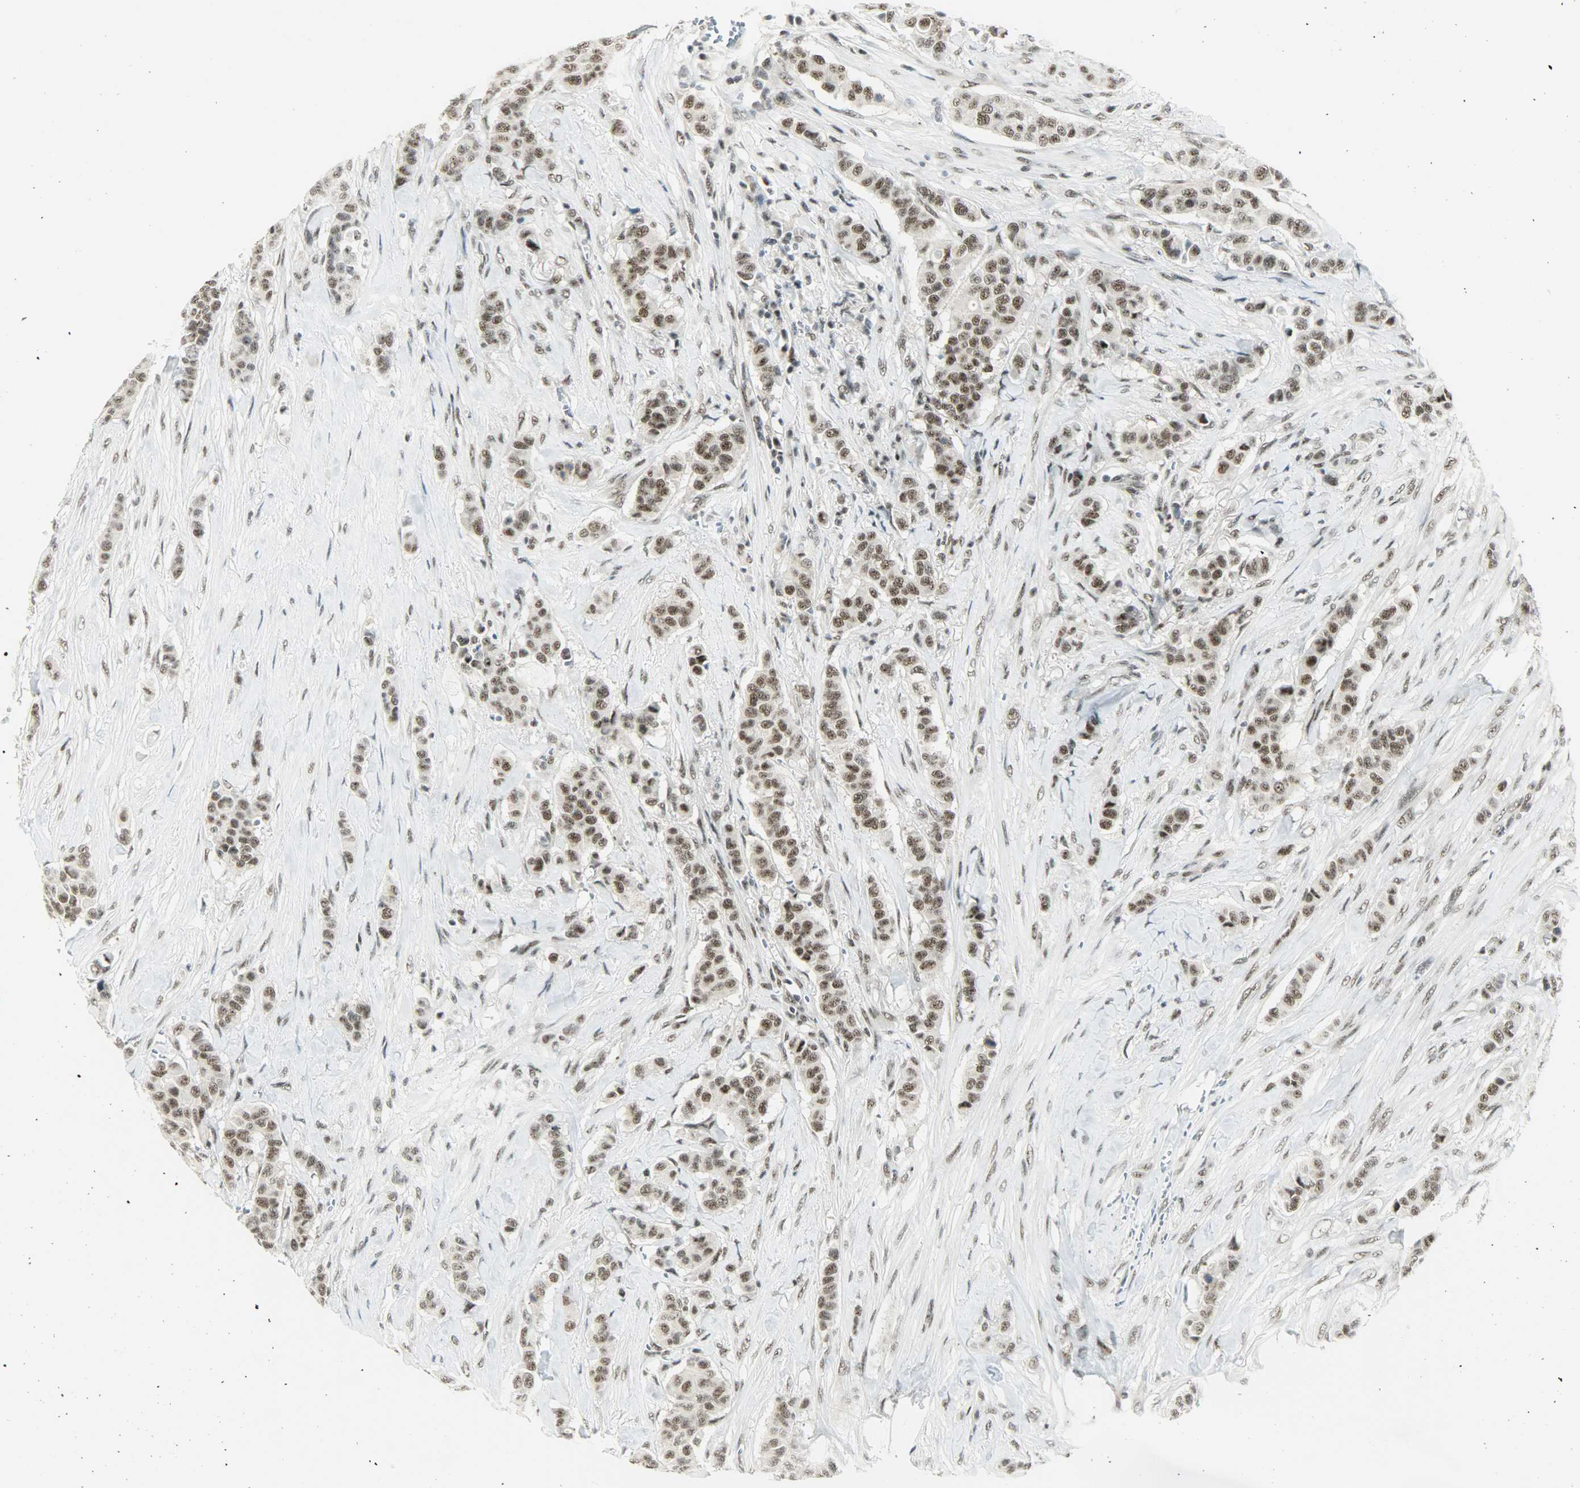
{"staining": {"intensity": "moderate", "quantity": ">75%", "location": "nuclear"}, "tissue": "breast cancer", "cell_type": "Tumor cells", "image_type": "cancer", "snomed": [{"axis": "morphology", "description": "Duct carcinoma"}, {"axis": "topography", "description": "Breast"}], "caption": "Brown immunohistochemical staining in breast cancer (intraductal carcinoma) reveals moderate nuclear expression in about >75% of tumor cells.", "gene": "SUGP1", "patient": {"sex": "female", "age": 40}}